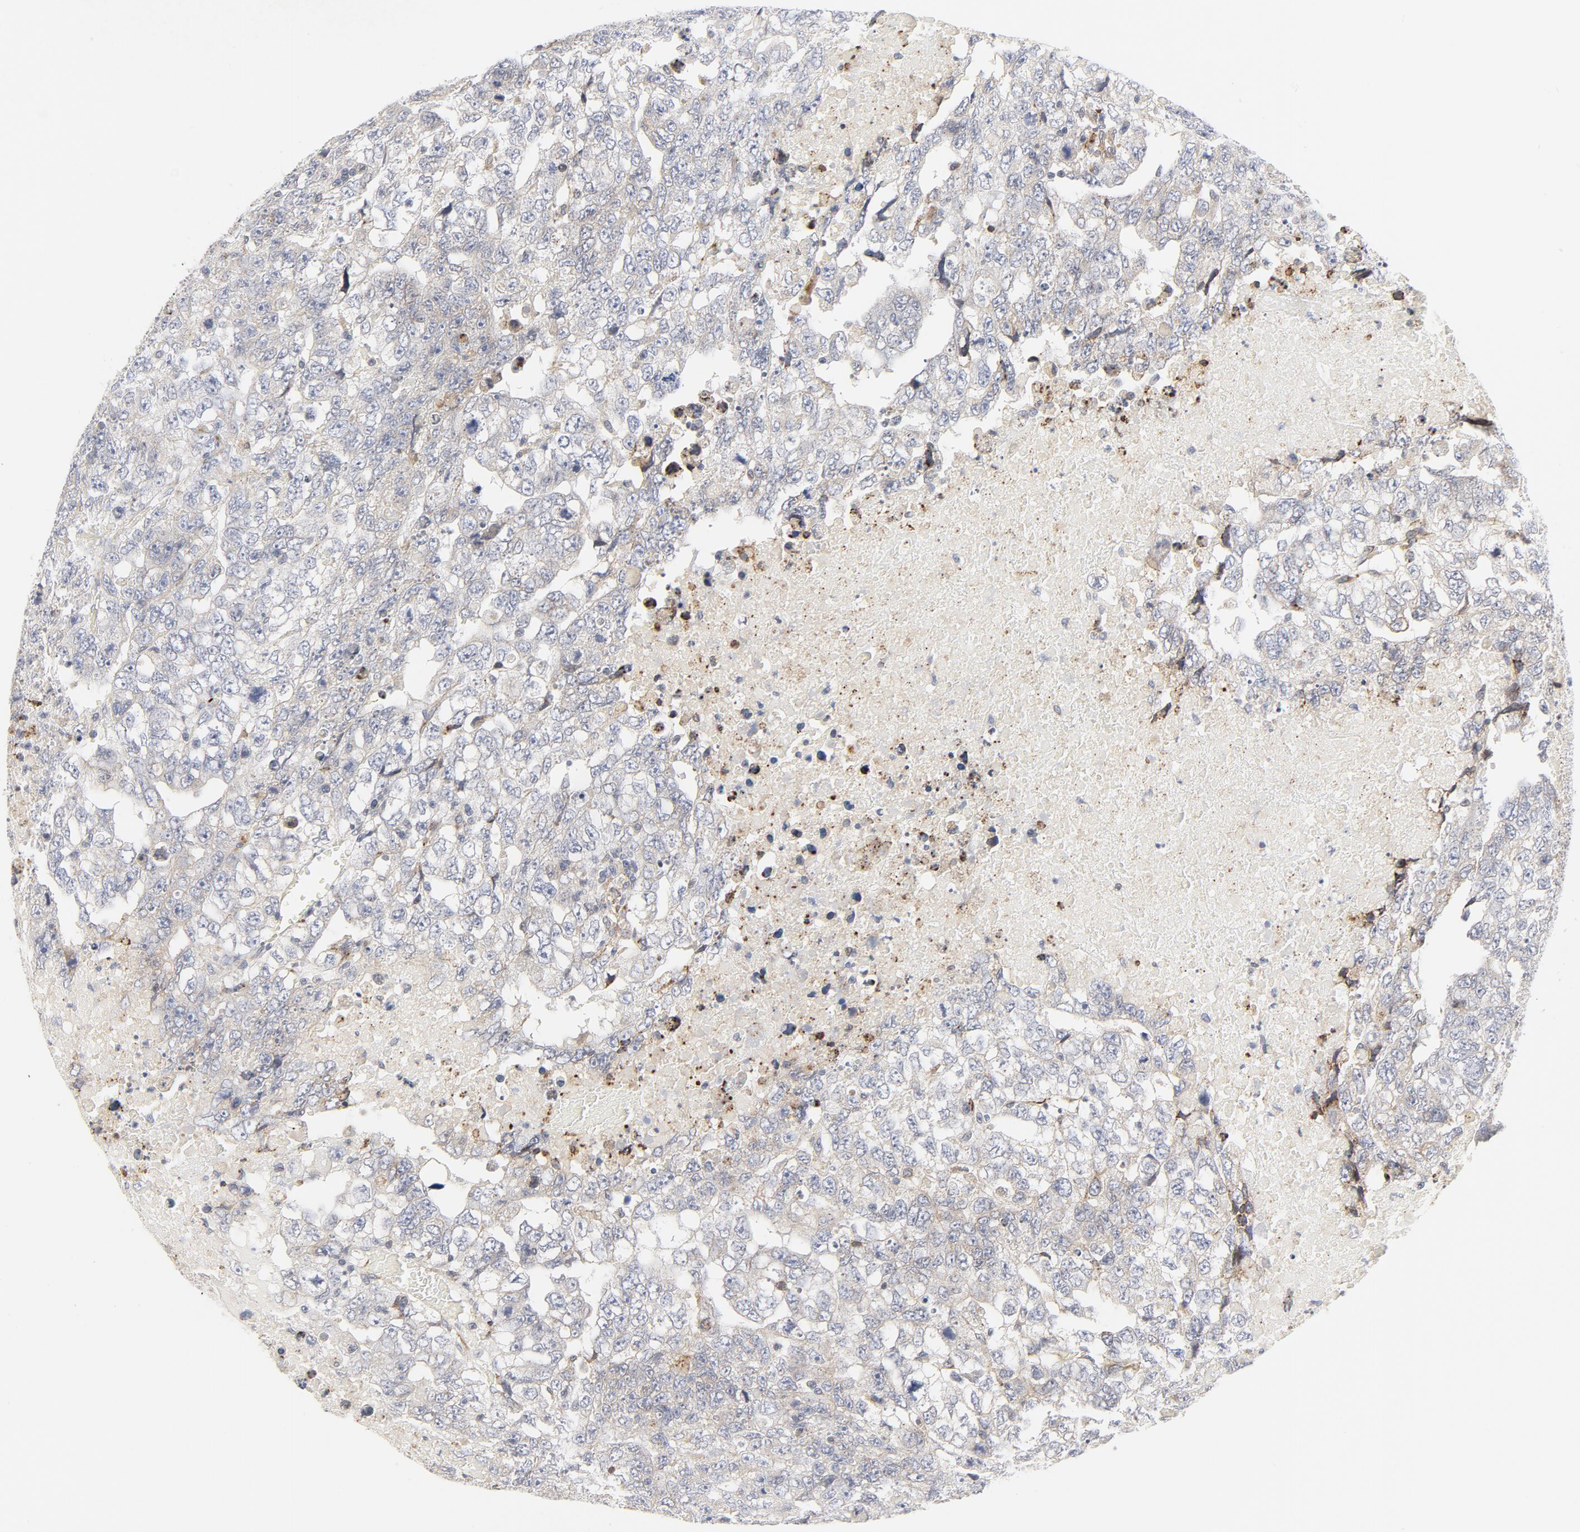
{"staining": {"intensity": "weak", "quantity": "25%-75%", "location": "cytoplasmic/membranous"}, "tissue": "testis cancer", "cell_type": "Tumor cells", "image_type": "cancer", "snomed": [{"axis": "morphology", "description": "Carcinoma, Embryonal, NOS"}, {"axis": "topography", "description": "Testis"}], "caption": "The micrograph displays immunohistochemical staining of embryonal carcinoma (testis). There is weak cytoplasmic/membranous expression is appreciated in about 25%-75% of tumor cells.", "gene": "LRP6", "patient": {"sex": "male", "age": 36}}